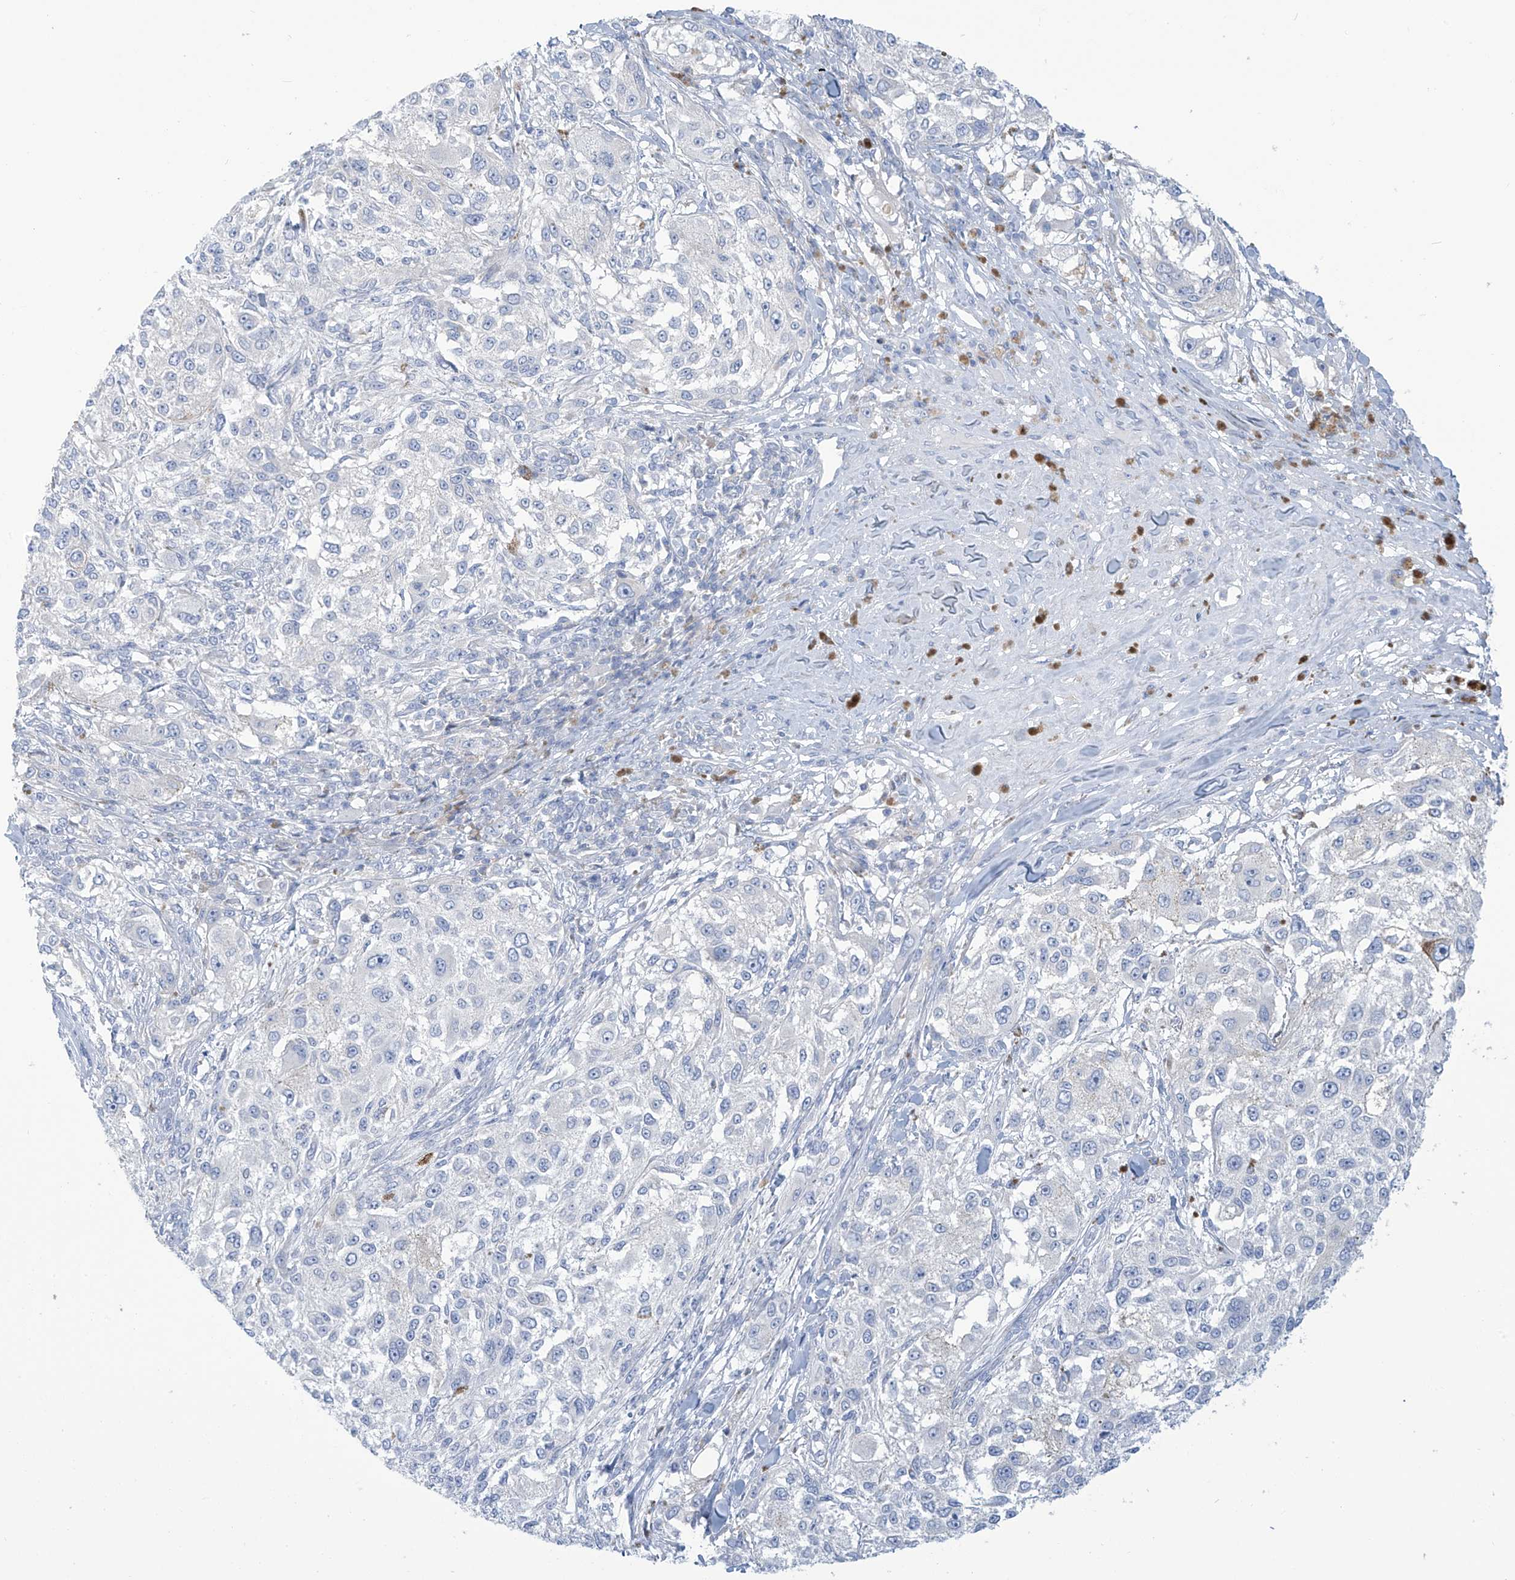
{"staining": {"intensity": "negative", "quantity": "none", "location": "none"}, "tissue": "melanoma", "cell_type": "Tumor cells", "image_type": "cancer", "snomed": [{"axis": "morphology", "description": "Necrosis, NOS"}, {"axis": "morphology", "description": "Malignant melanoma, NOS"}, {"axis": "topography", "description": "Skin"}], "caption": "A high-resolution micrograph shows immunohistochemistry (IHC) staining of malignant melanoma, which exhibits no significant staining in tumor cells.", "gene": "FABP2", "patient": {"sex": "female", "age": 87}}